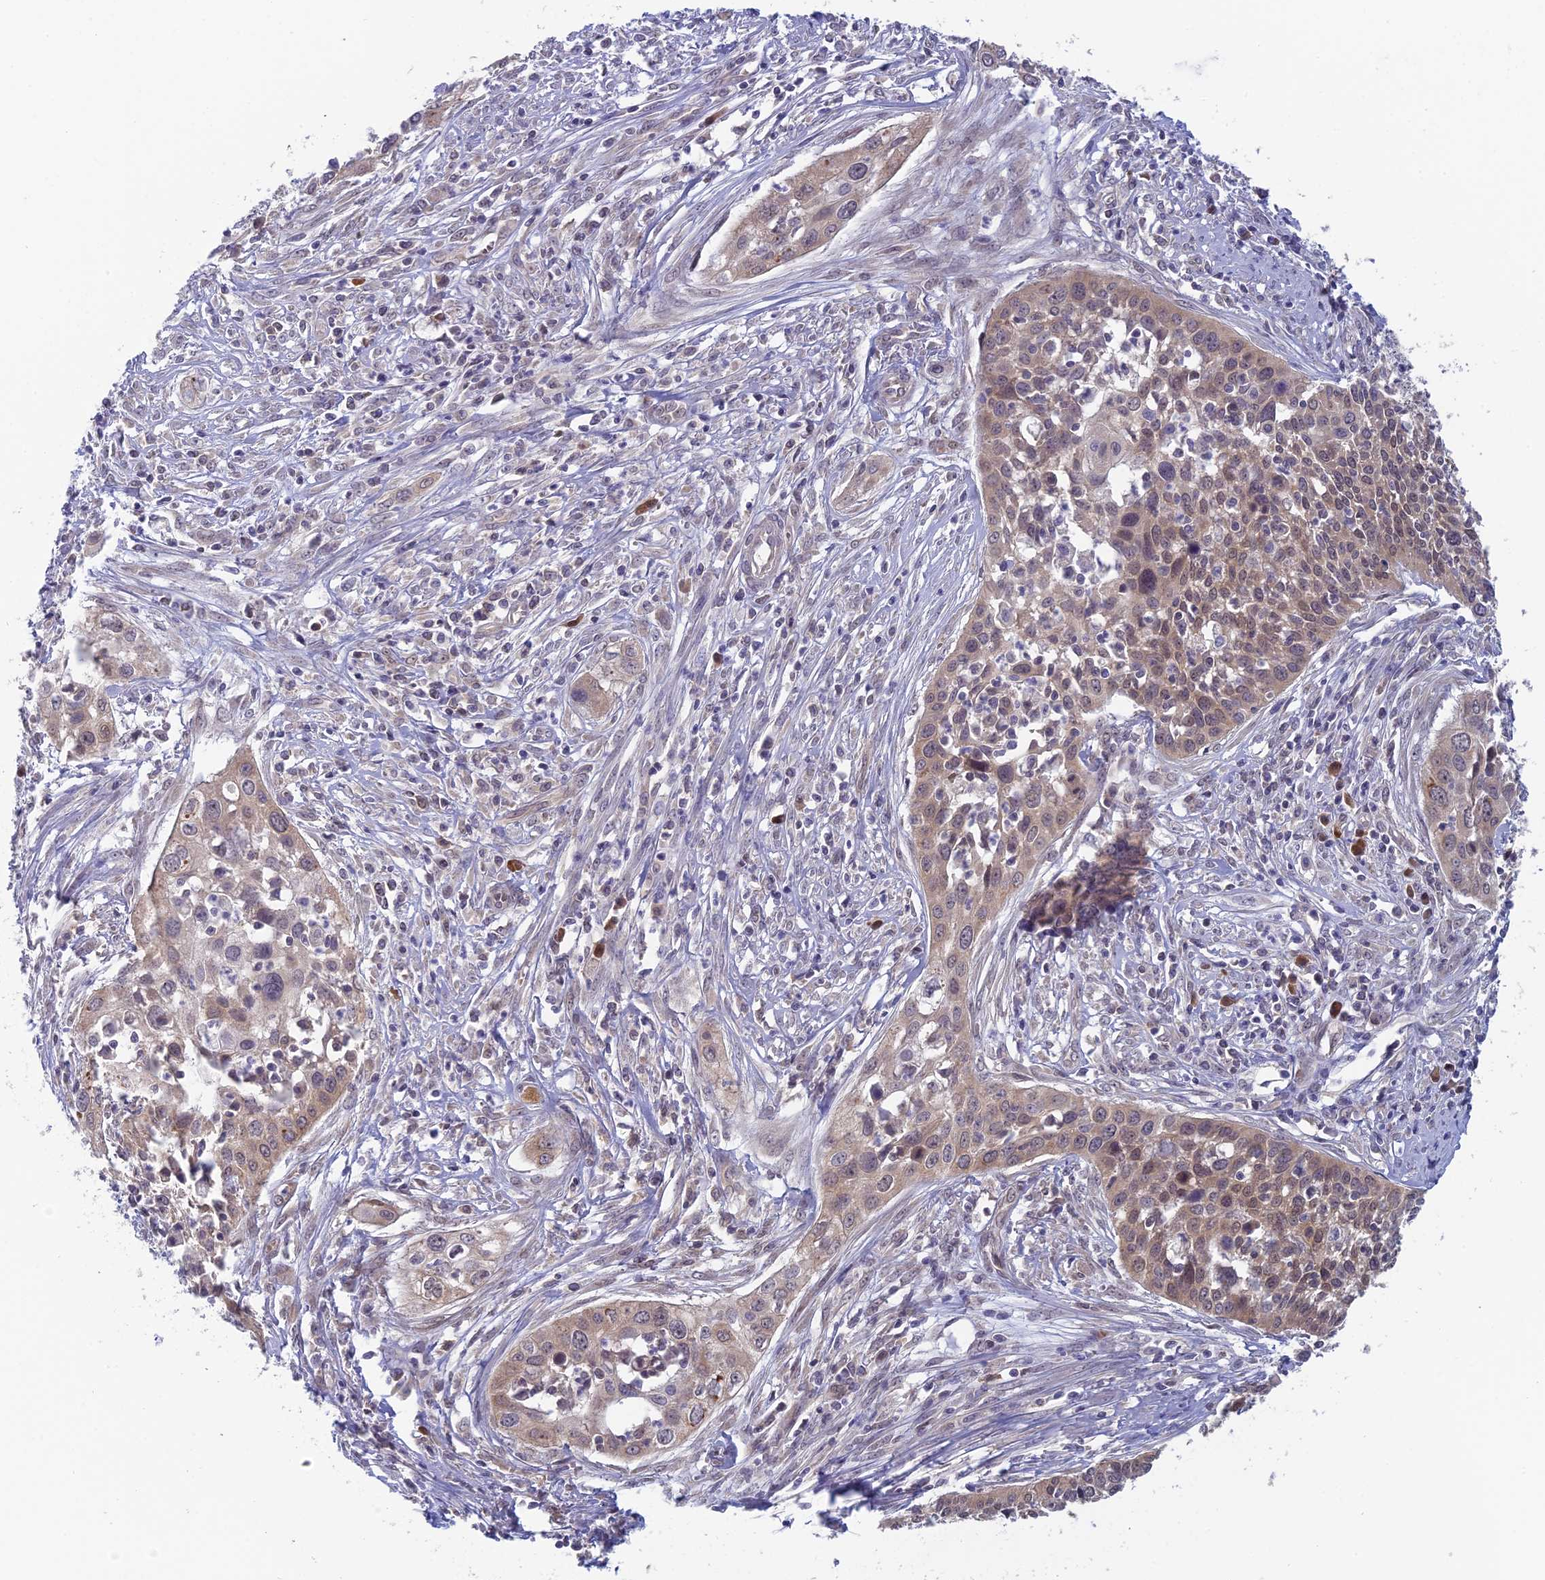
{"staining": {"intensity": "weak", "quantity": ">75%", "location": "cytoplasmic/membranous"}, "tissue": "cervical cancer", "cell_type": "Tumor cells", "image_type": "cancer", "snomed": [{"axis": "morphology", "description": "Squamous cell carcinoma, NOS"}, {"axis": "topography", "description": "Cervix"}], "caption": "The histopathology image displays immunohistochemical staining of cervical cancer. There is weak cytoplasmic/membranous positivity is seen in approximately >75% of tumor cells.", "gene": "MRI1", "patient": {"sex": "female", "age": 34}}